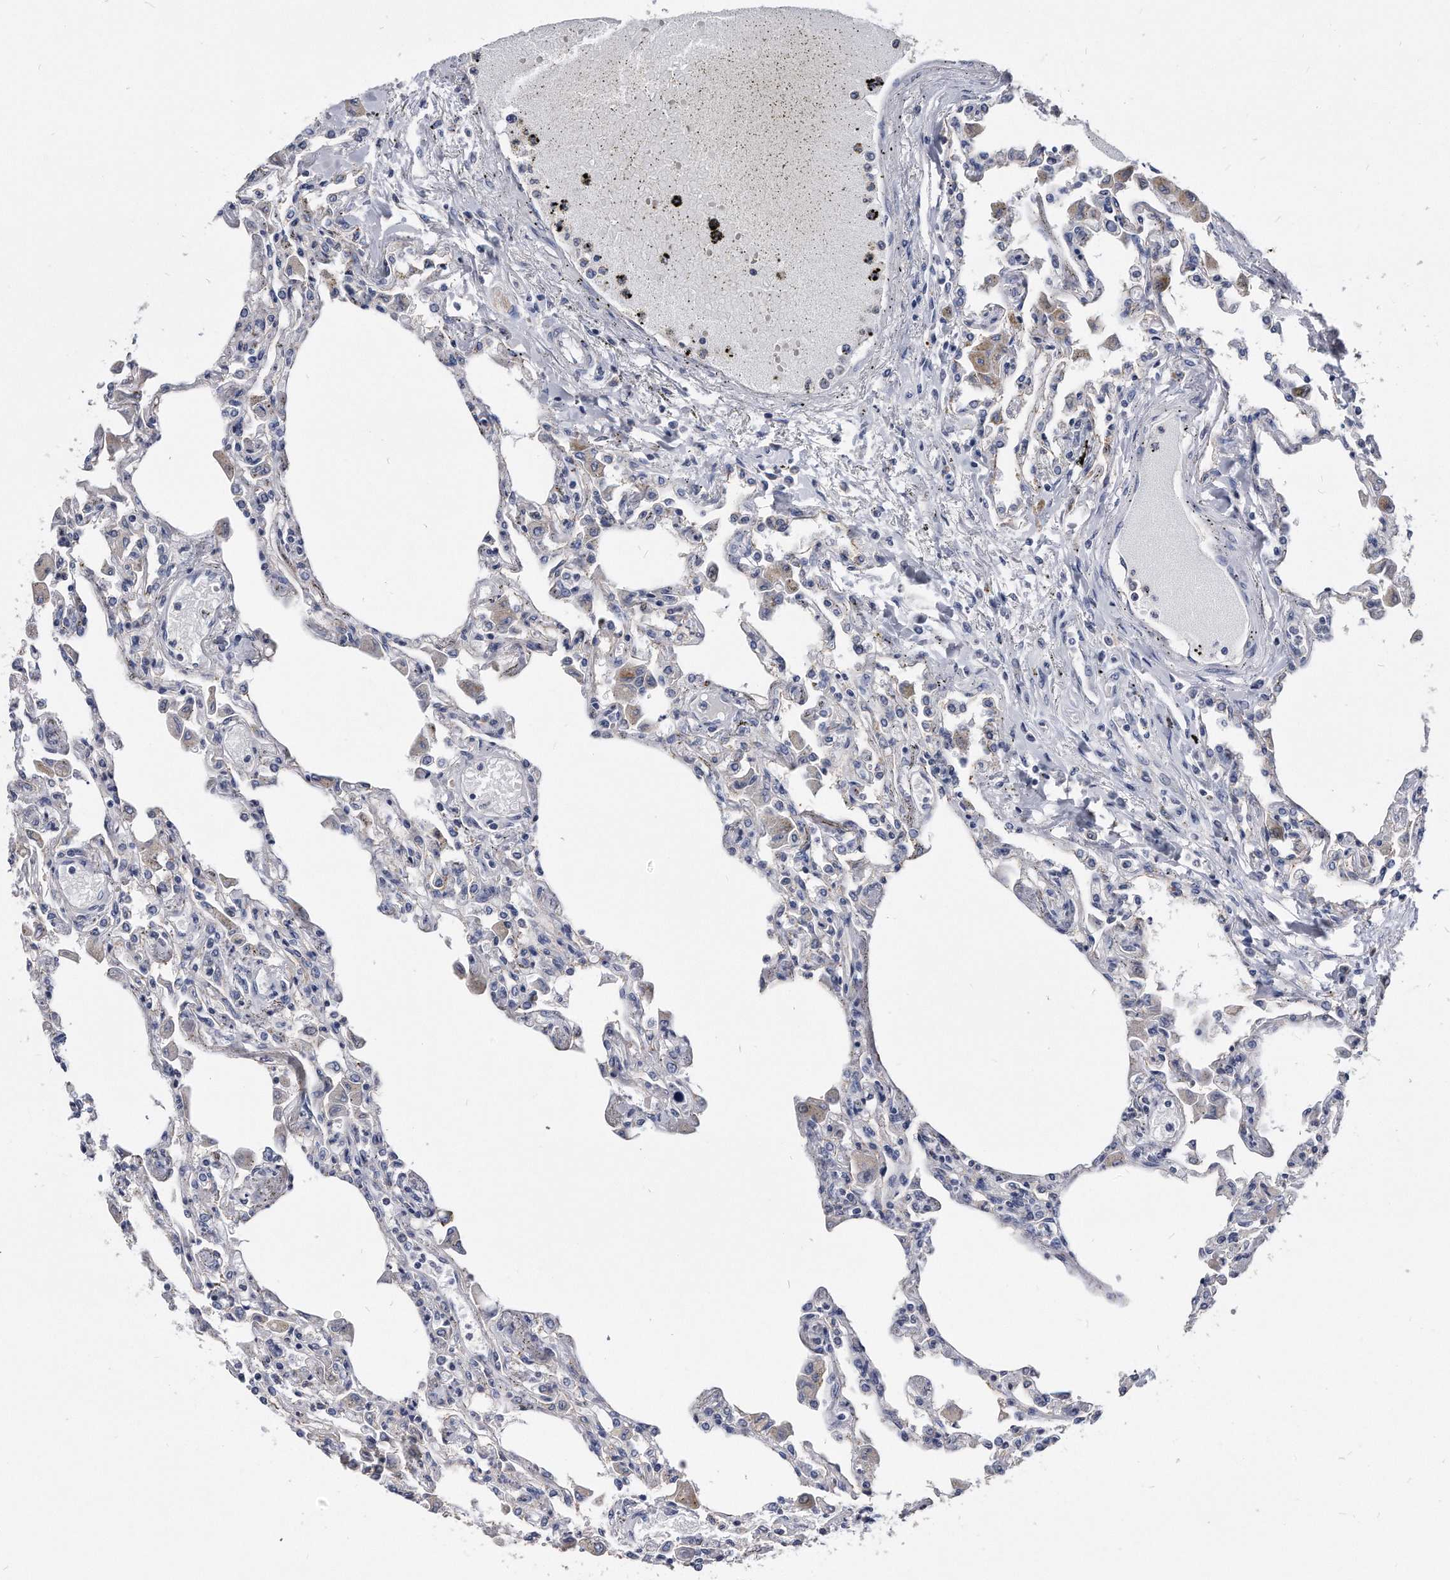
{"staining": {"intensity": "weak", "quantity": "<25%", "location": "cytoplasmic/membranous"}, "tissue": "lung", "cell_type": "Alveolar cells", "image_type": "normal", "snomed": [{"axis": "morphology", "description": "Normal tissue, NOS"}, {"axis": "topography", "description": "Bronchus"}, {"axis": "topography", "description": "Lung"}], "caption": "IHC of benign human lung displays no positivity in alveolar cells. (DAB immunohistochemistry with hematoxylin counter stain).", "gene": "IL20RA", "patient": {"sex": "female", "age": 49}}